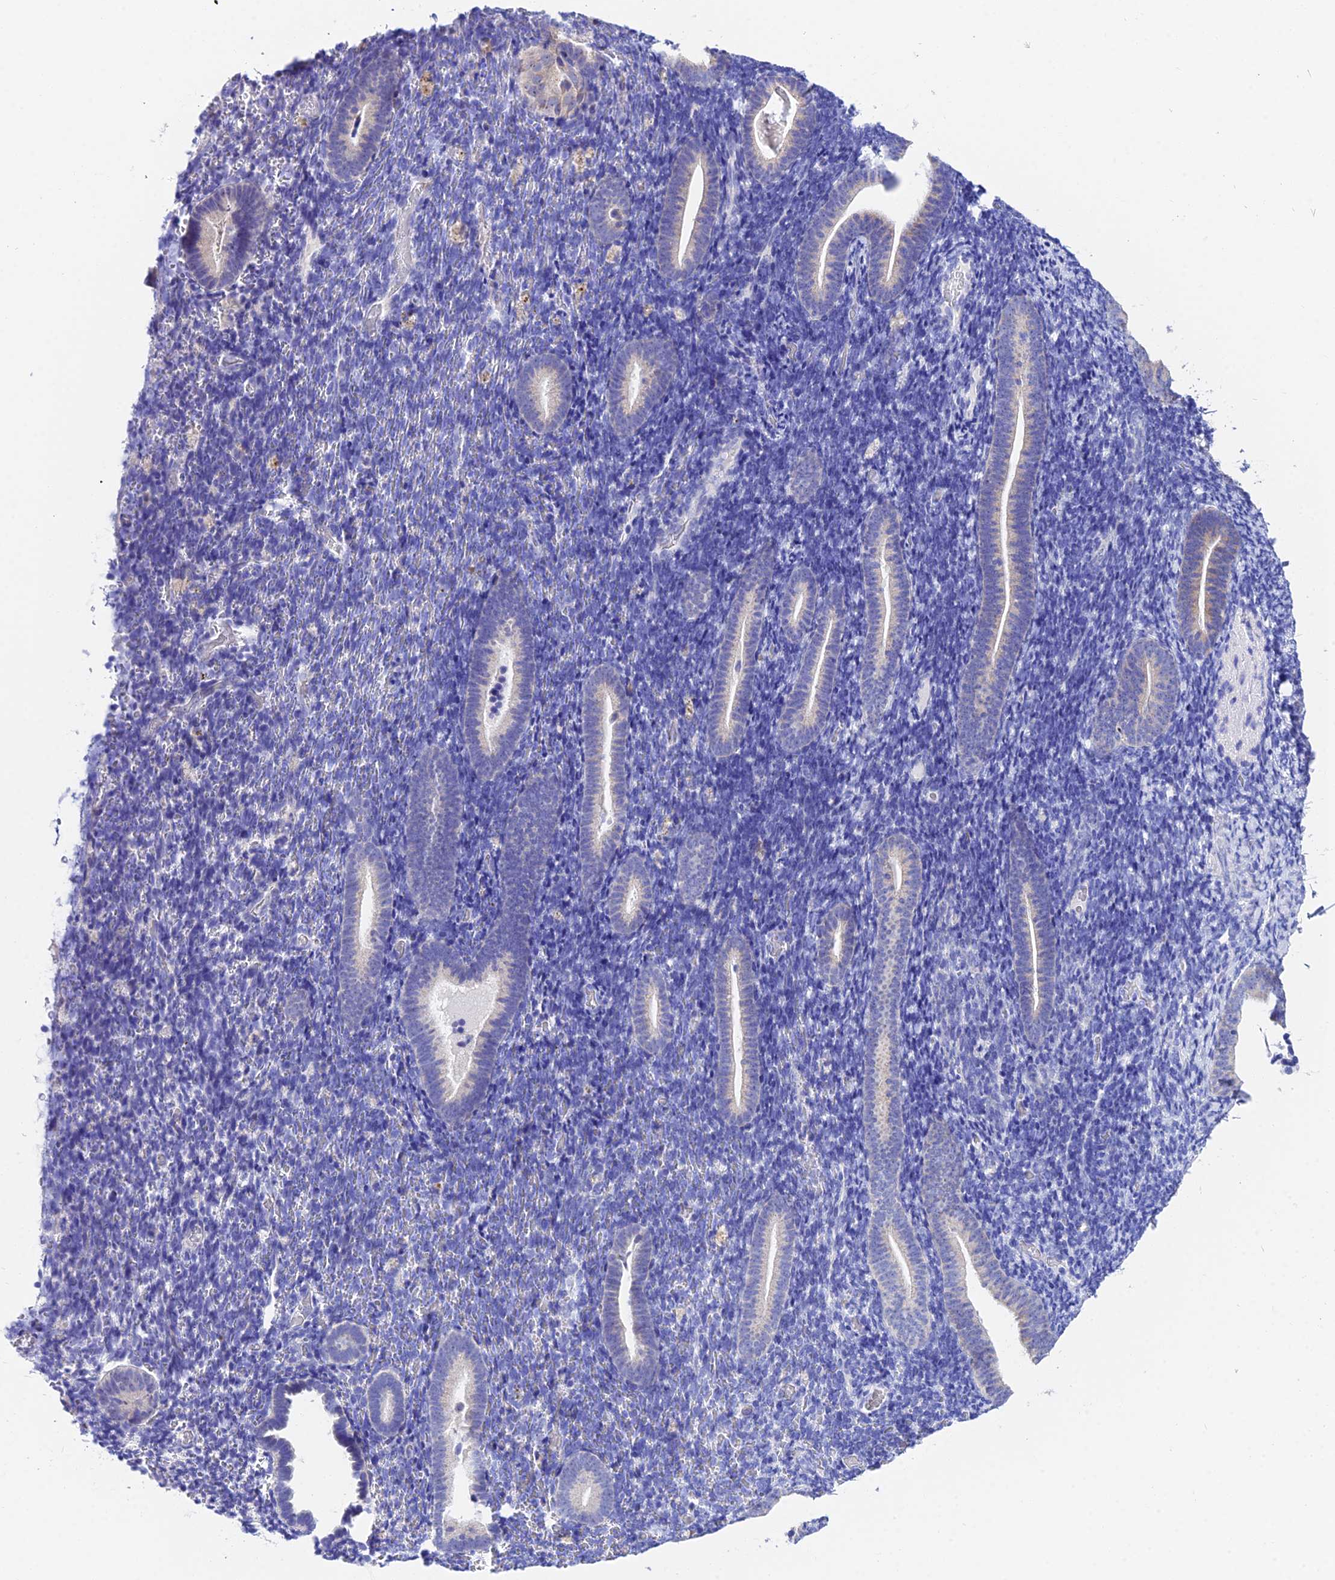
{"staining": {"intensity": "negative", "quantity": "none", "location": "none"}, "tissue": "endometrium", "cell_type": "Cells in endometrial stroma", "image_type": "normal", "snomed": [{"axis": "morphology", "description": "Normal tissue, NOS"}, {"axis": "topography", "description": "Endometrium"}], "caption": "An image of endometrium stained for a protein displays no brown staining in cells in endometrial stroma. (Stains: DAB (3,3'-diaminobenzidine) immunohistochemistry with hematoxylin counter stain, Microscopy: brightfield microscopy at high magnification).", "gene": "CEP41", "patient": {"sex": "female", "age": 51}}